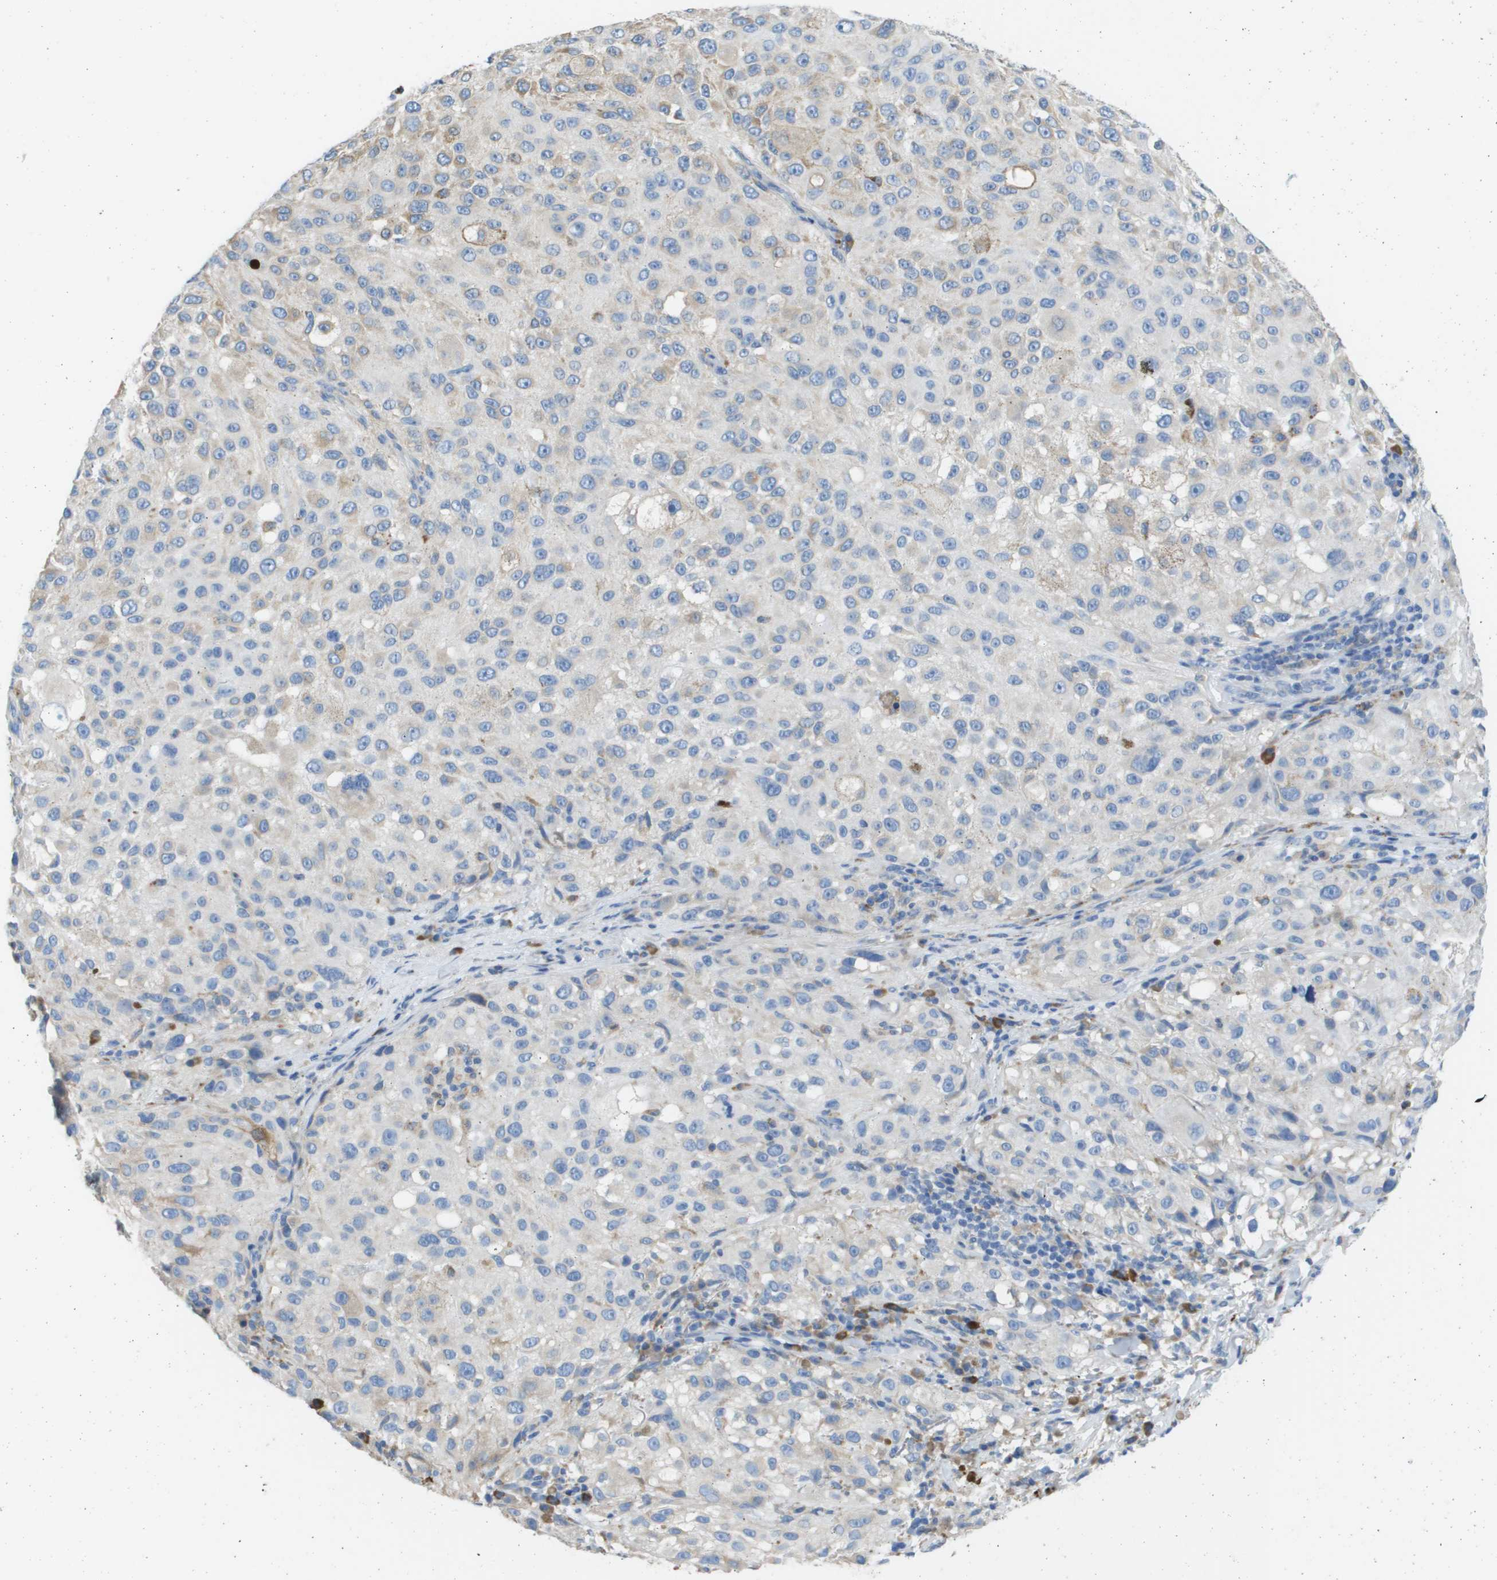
{"staining": {"intensity": "negative", "quantity": "none", "location": "none"}, "tissue": "melanoma", "cell_type": "Tumor cells", "image_type": "cancer", "snomed": [{"axis": "morphology", "description": "Necrosis, NOS"}, {"axis": "morphology", "description": "Malignant melanoma, NOS"}, {"axis": "topography", "description": "Skin"}], "caption": "Human melanoma stained for a protein using immunohistochemistry exhibits no expression in tumor cells.", "gene": "SDR42E1", "patient": {"sex": "female", "age": 87}}